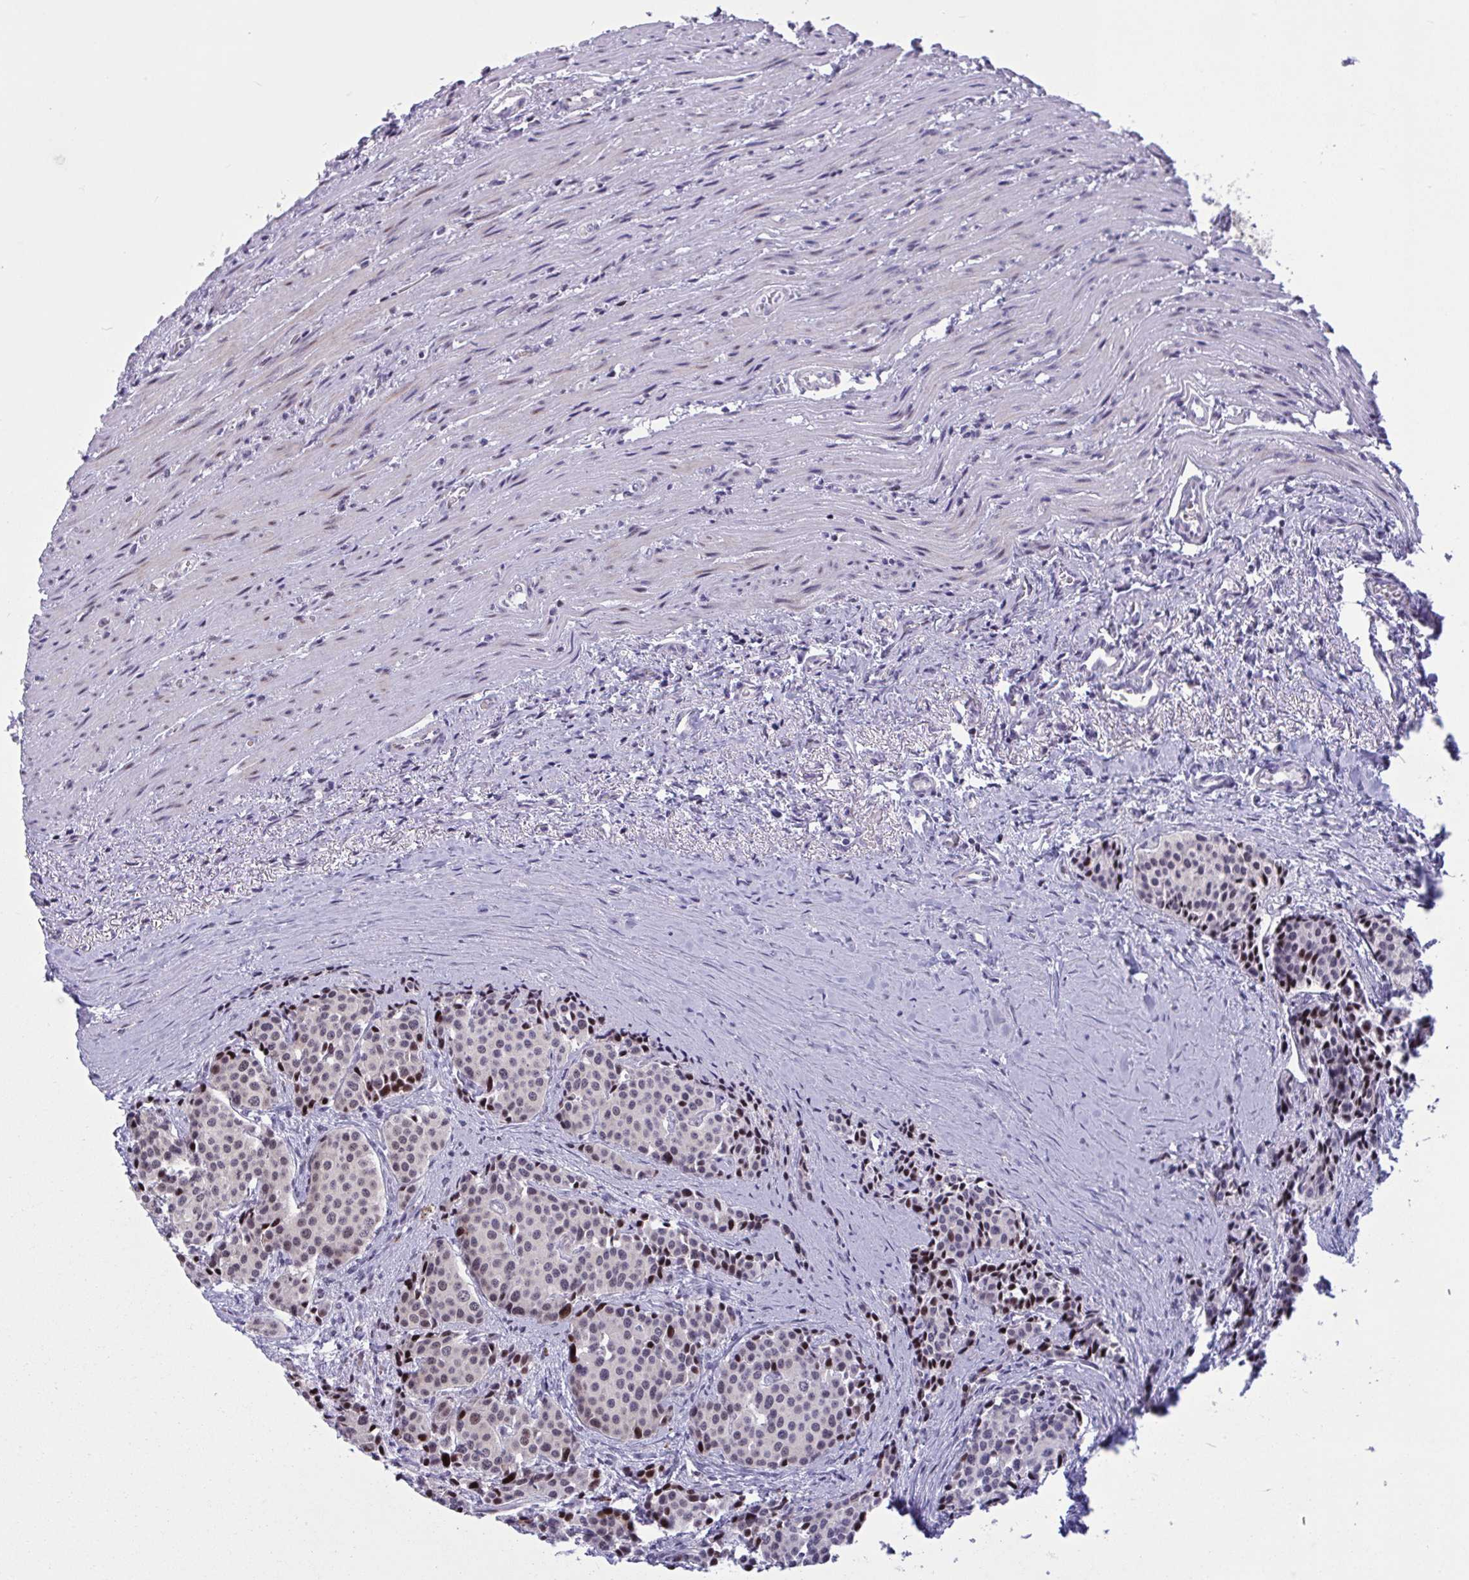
{"staining": {"intensity": "strong", "quantity": "<25%", "location": "nuclear"}, "tissue": "carcinoid", "cell_type": "Tumor cells", "image_type": "cancer", "snomed": [{"axis": "morphology", "description": "Carcinoid, malignant, NOS"}, {"axis": "topography", "description": "Small intestine"}], "caption": "Carcinoid (malignant) was stained to show a protein in brown. There is medium levels of strong nuclear expression in approximately <25% of tumor cells.", "gene": "RBL1", "patient": {"sex": "male", "age": 73}}